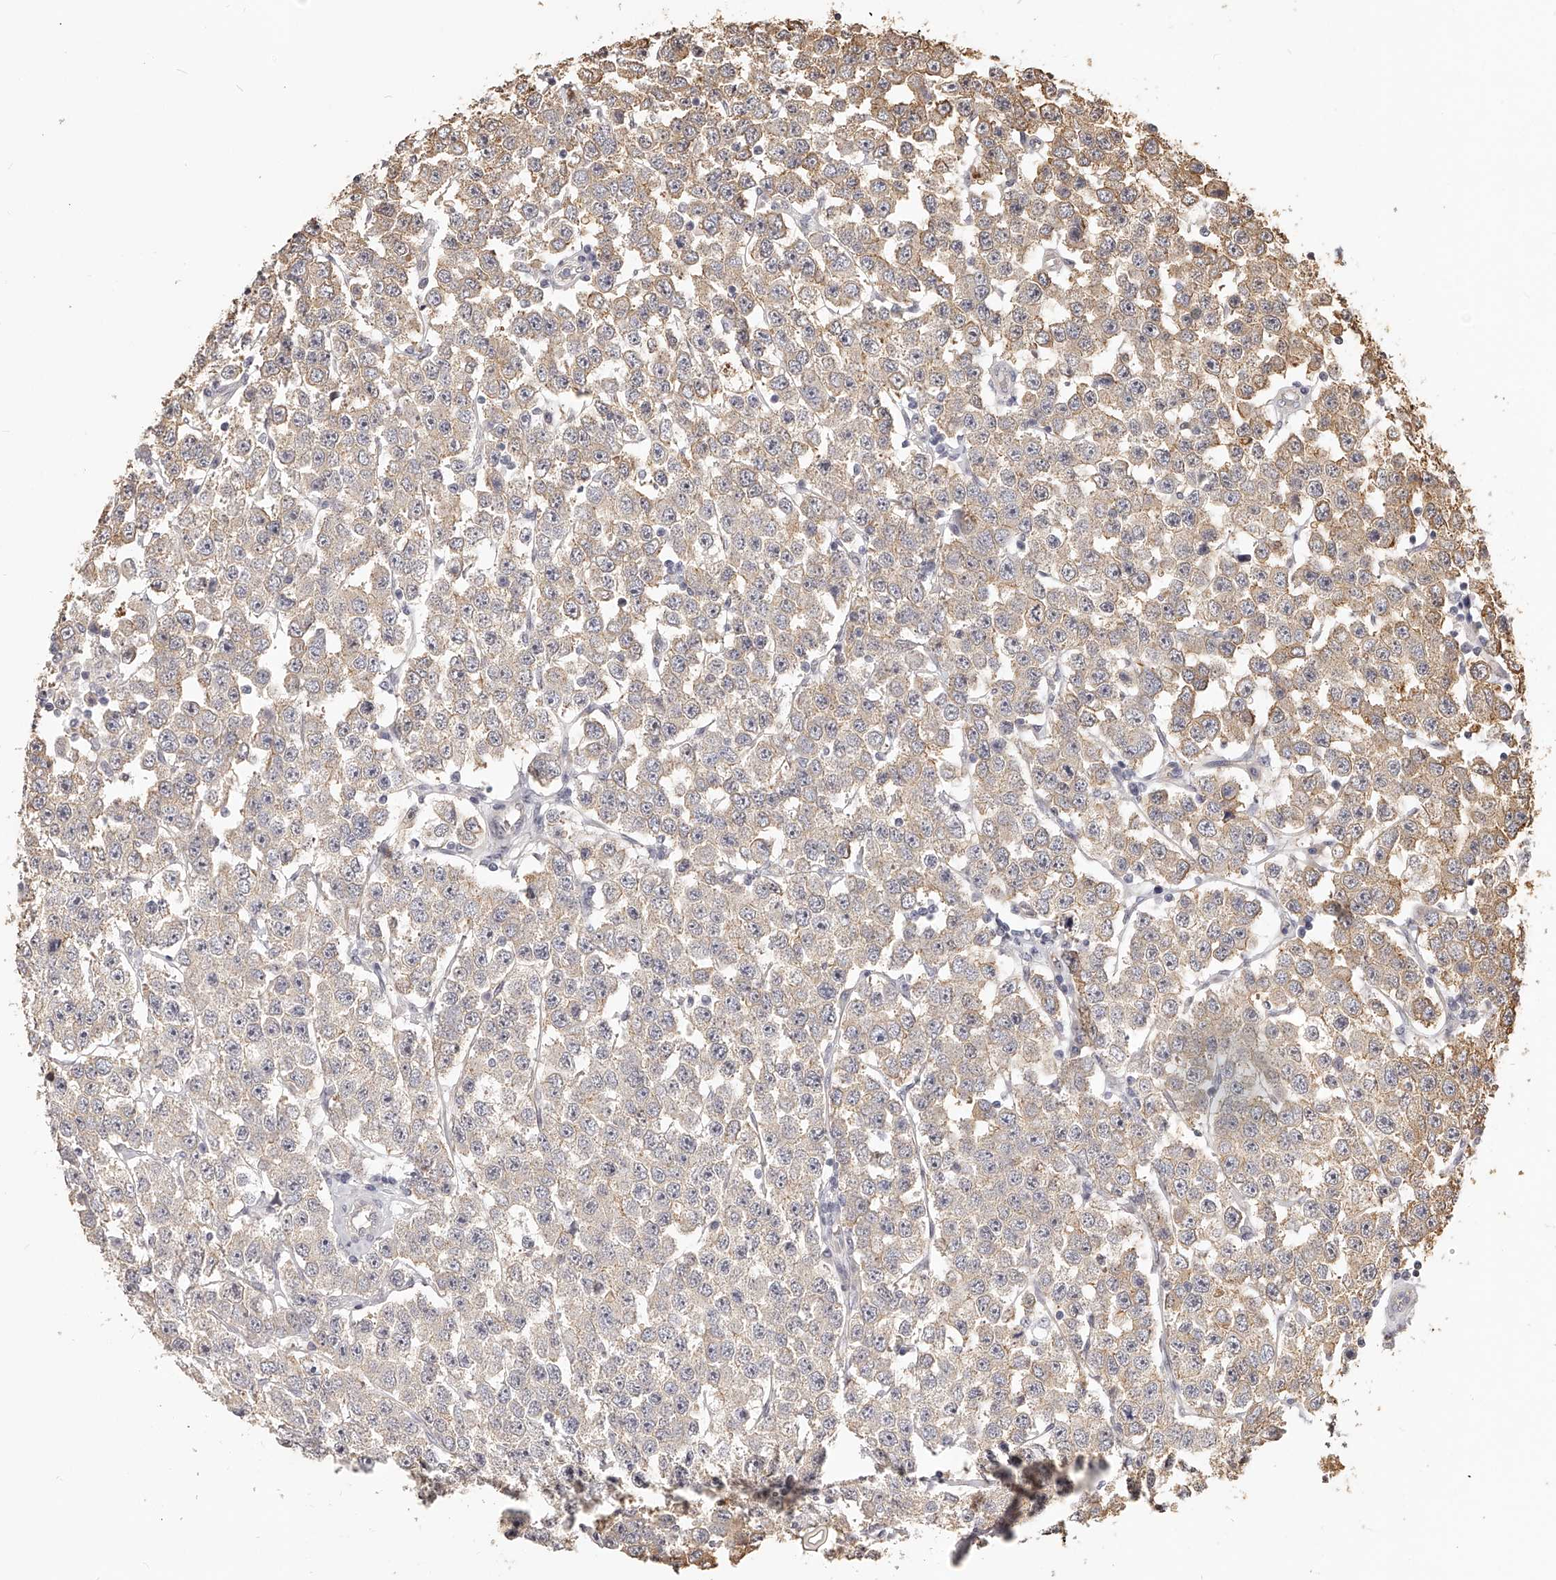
{"staining": {"intensity": "weak", "quantity": ">75%", "location": "cytoplasmic/membranous"}, "tissue": "testis cancer", "cell_type": "Tumor cells", "image_type": "cancer", "snomed": [{"axis": "morphology", "description": "Seminoma, NOS"}, {"axis": "topography", "description": "Testis"}], "caption": "The histopathology image exhibits immunohistochemical staining of testis cancer (seminoma). There is weak cytoplasmic/membranous staining is identified in approximately >75% of tumor cells. The protein of interest is shown in brown color, while the nuclei are stained blue.", "gene": "ZNF582", "patient": {"sex": "male", "age": 28}}